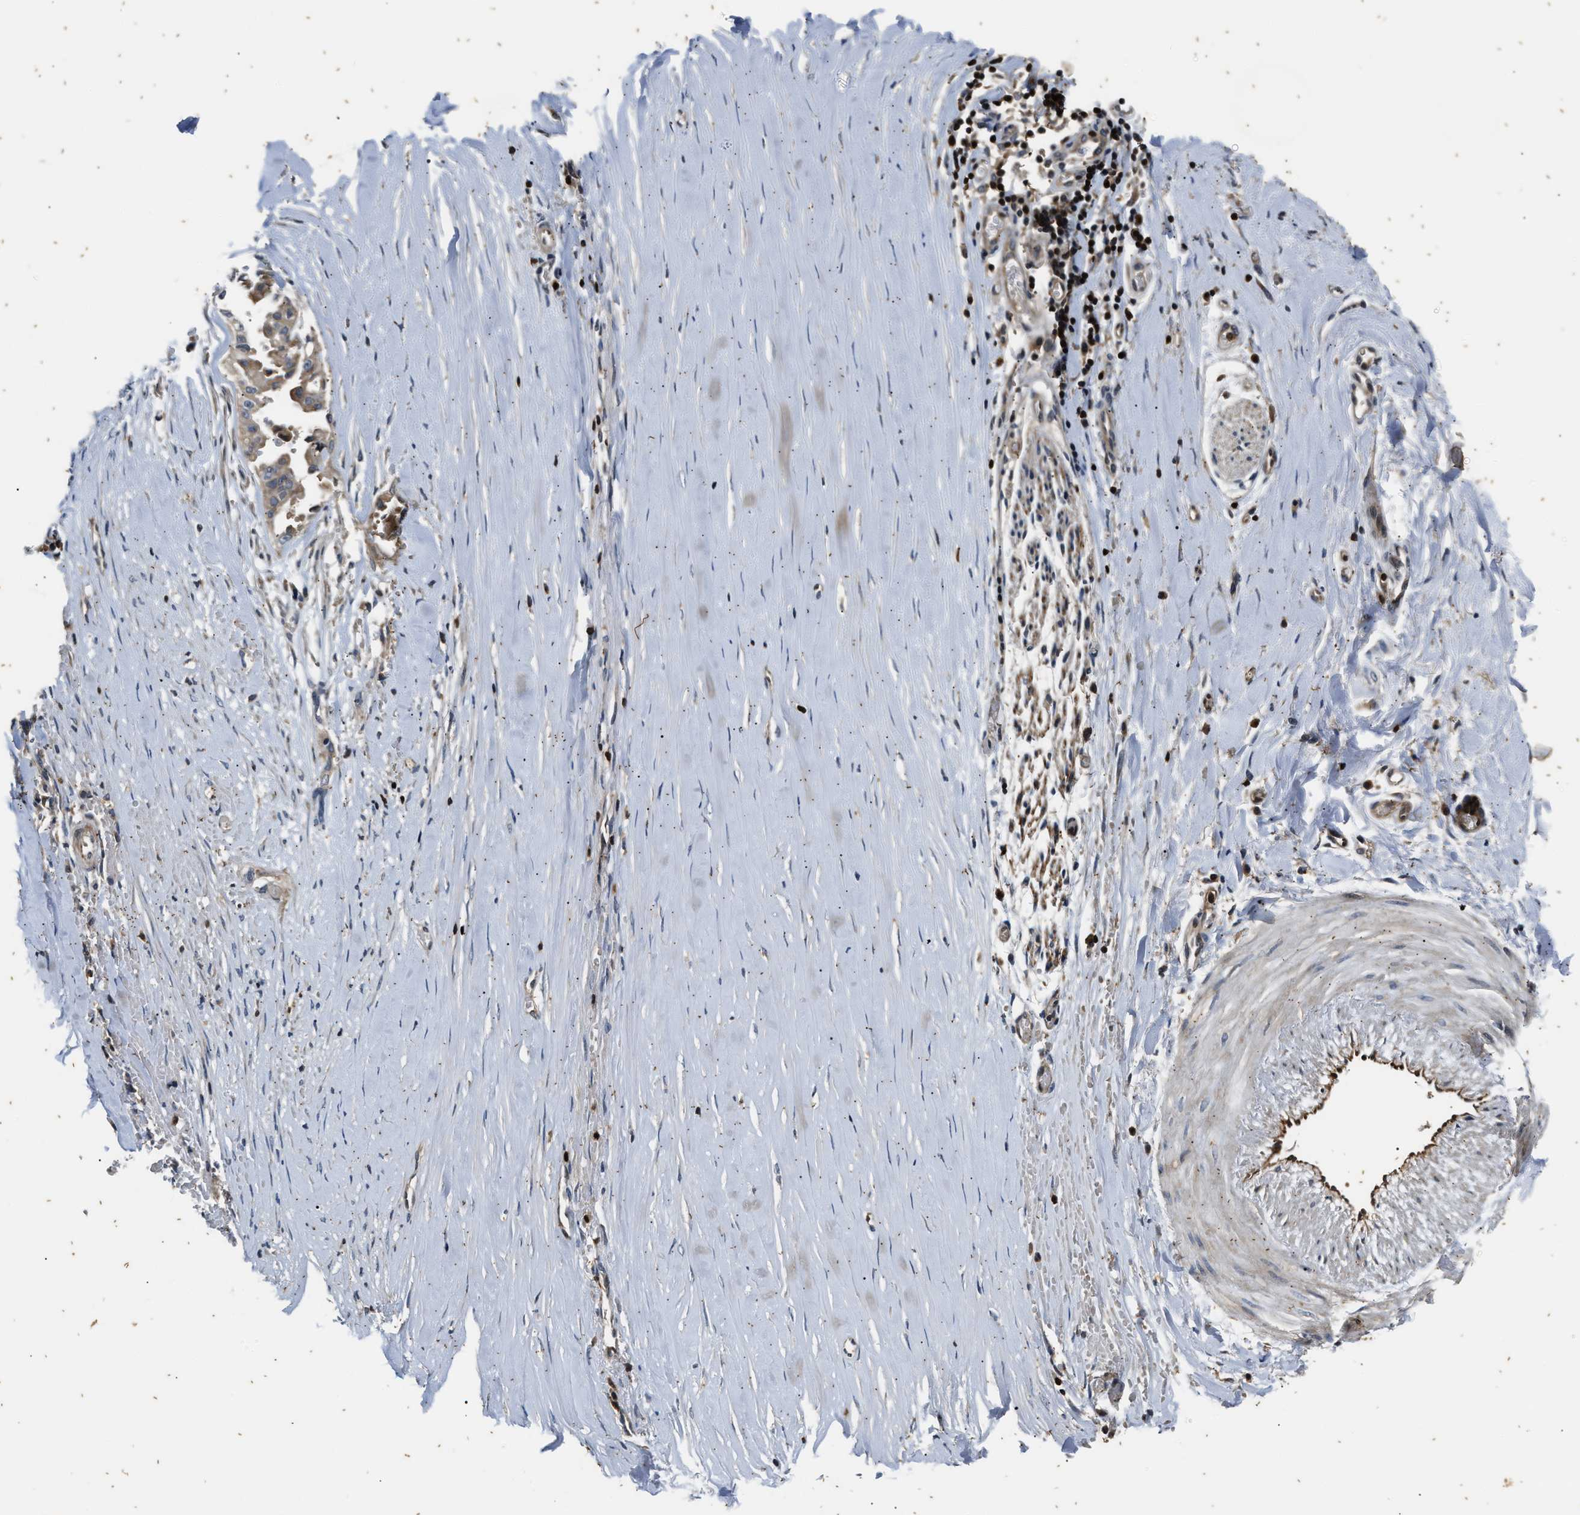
{"staining": {"intensity": "weak", "quantity": "<25%", "location": "cytoplasmic/membranous"}, "tissue": "liver cancer", "cell_type": "Tumor cells", "image_type": "cancer", "snomed": [{"axis": "morphology", "description": "Cholangiocarcinoma"}, {"axis": "topography", "description": "Liver"}], "caption": "IHC of human liver cholangiocarcinoma exhibits no staining in tumor cells.", "gene": "PTPN7", "patient": {"sex": "female", "age": 70}}